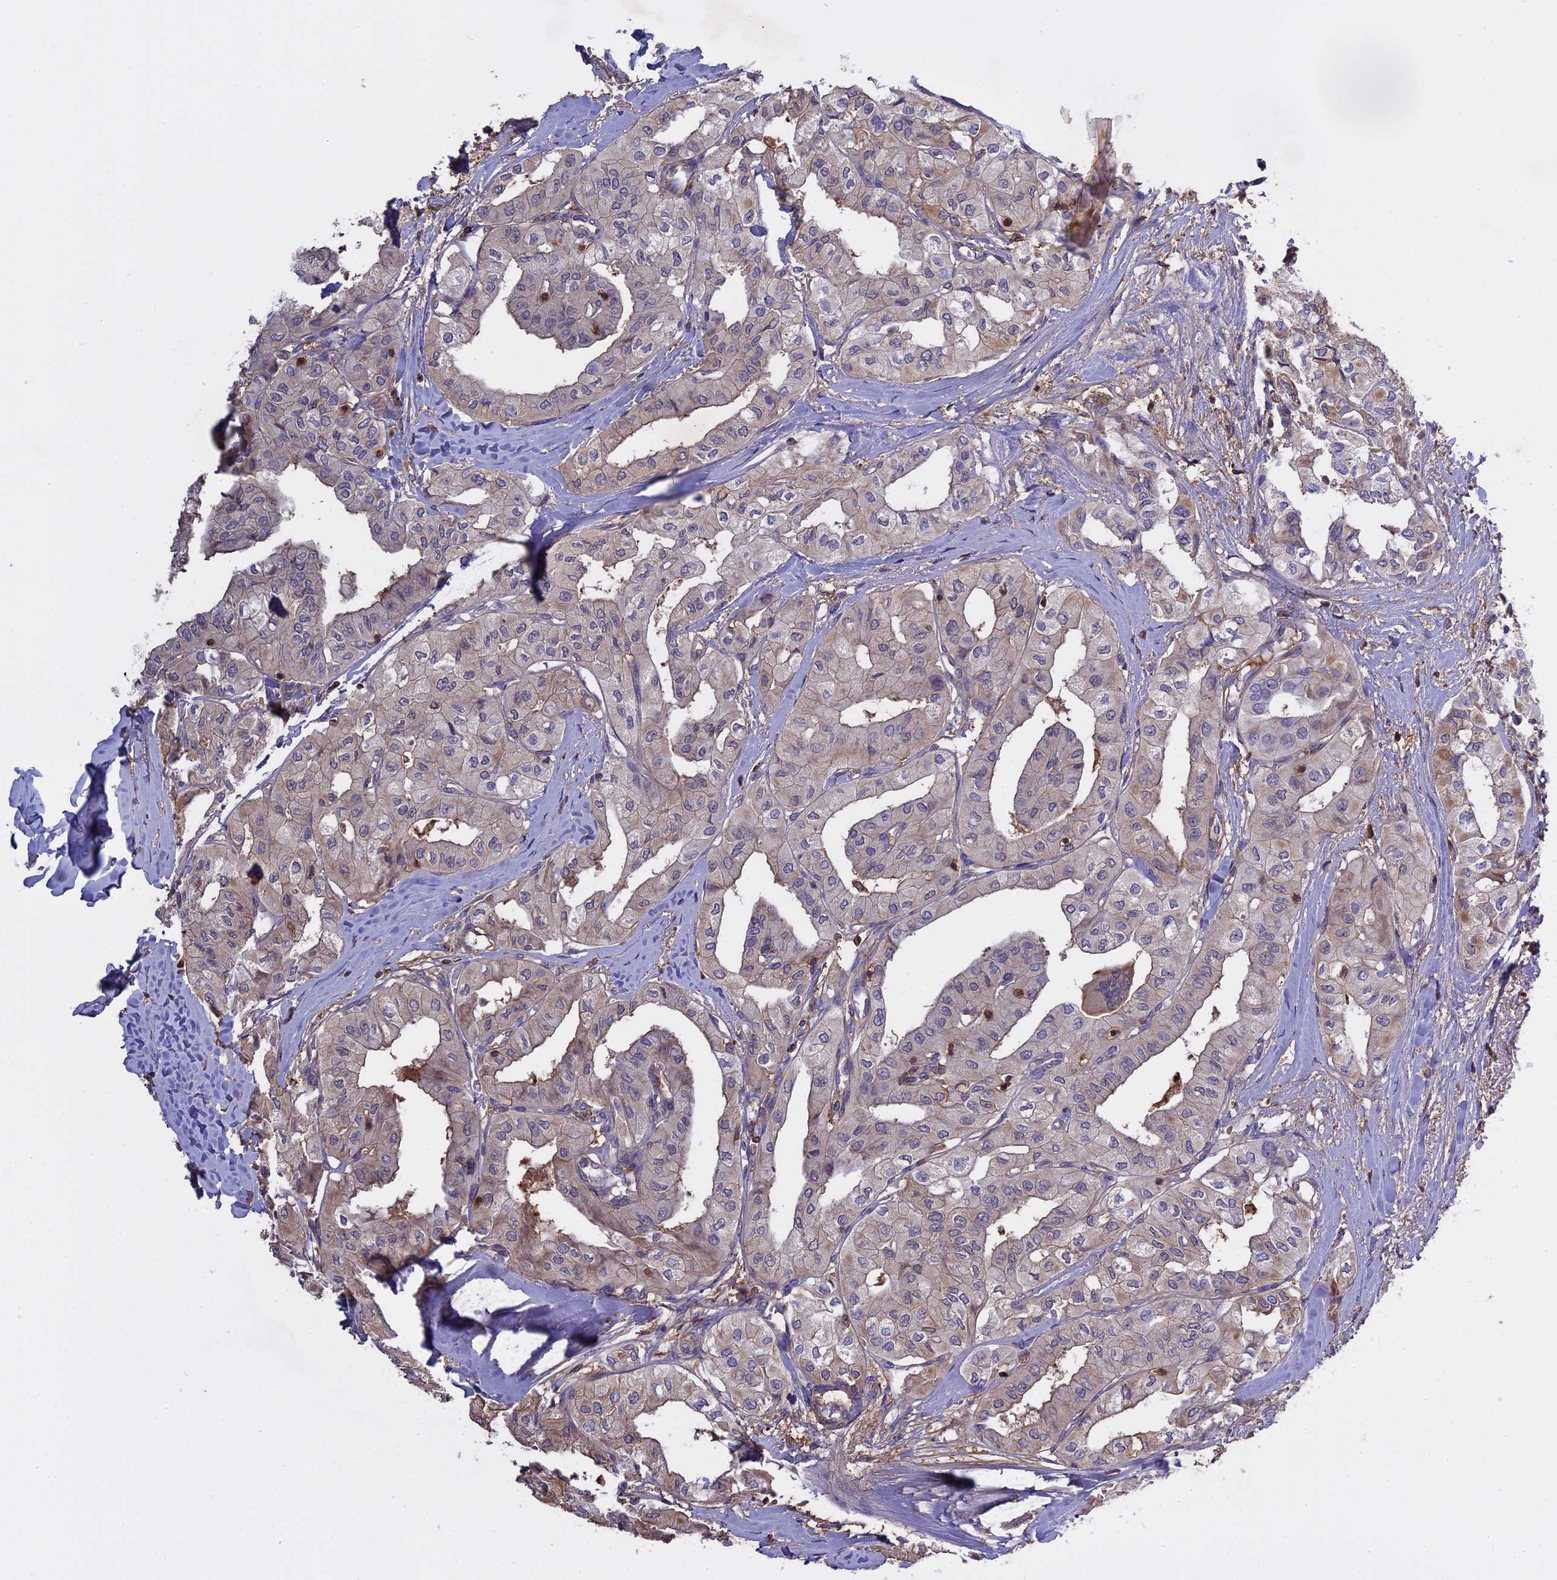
{"staining": {"intensity": "weak", "quantity": "25%-75%", "location": "cytoplasmic/membranous"}, "tissue": "thyroid cancer", "cell_type": "Tumor cells", "image_type": "cancer", "snomed": [{"axis": "morphology", "description": "Papillary adenocarcinoma, NOS"}, {"axis": "topography", "description": "Thyroid gland"}], "caption": "Immunohistochemistry (DAB) staining of thyroid cancer demonstrates weak cytoplasmic/membranous protein positivity in about 25%-75% of tumor cells. (DAB IHC with brightfield microscopy, high magnification).", "gene": "CFAP119", "patient": {"sex": "female", "age": 59}}